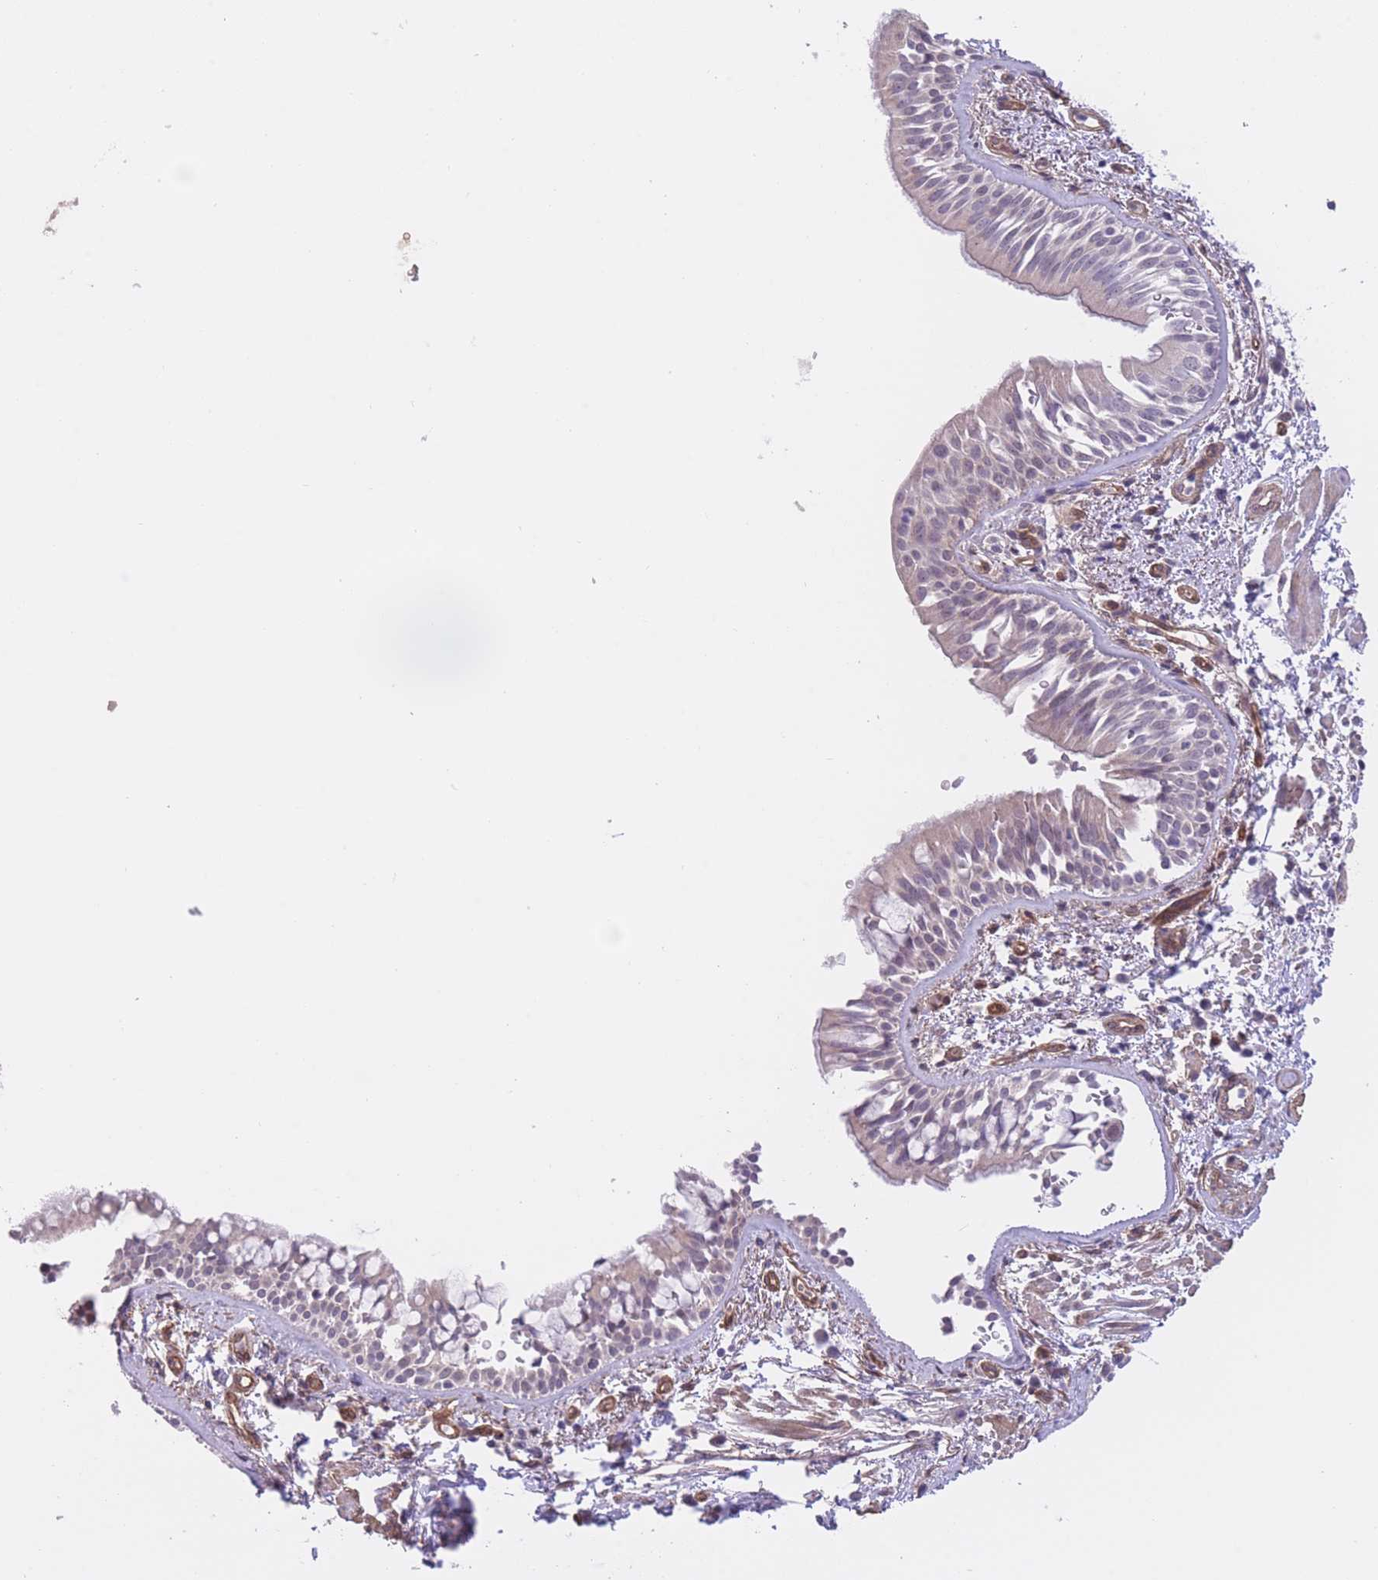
{"staining": {"intensity": "weak", "quantity": "25%-75%", "location": "cytoplasmic/membranous"}, "tissue": "bronchus", "cell_type": "Respiratory epithelial cells", "image_type": "normal", "snomed": [{"axis": "morphology", "description": "Normal tissue, NOS"}, {"axis": "topography", "description": "Lymph node"}, {"axis": "topography", "description": "Cartilage tissue"}, {"axis": "topography", "description": "Bronchus"}], "caption": "Immunohistochemistry (IHC) histopathology image of normal human bronchus stained for a protein (brown), which exhibits low levels of weak cytoplasmic/membranous expression in approximately 25%-75% of respiratory epithelial cells.", "gene": "QTRT1", "patient": {"sex": "female", "age": 70}}